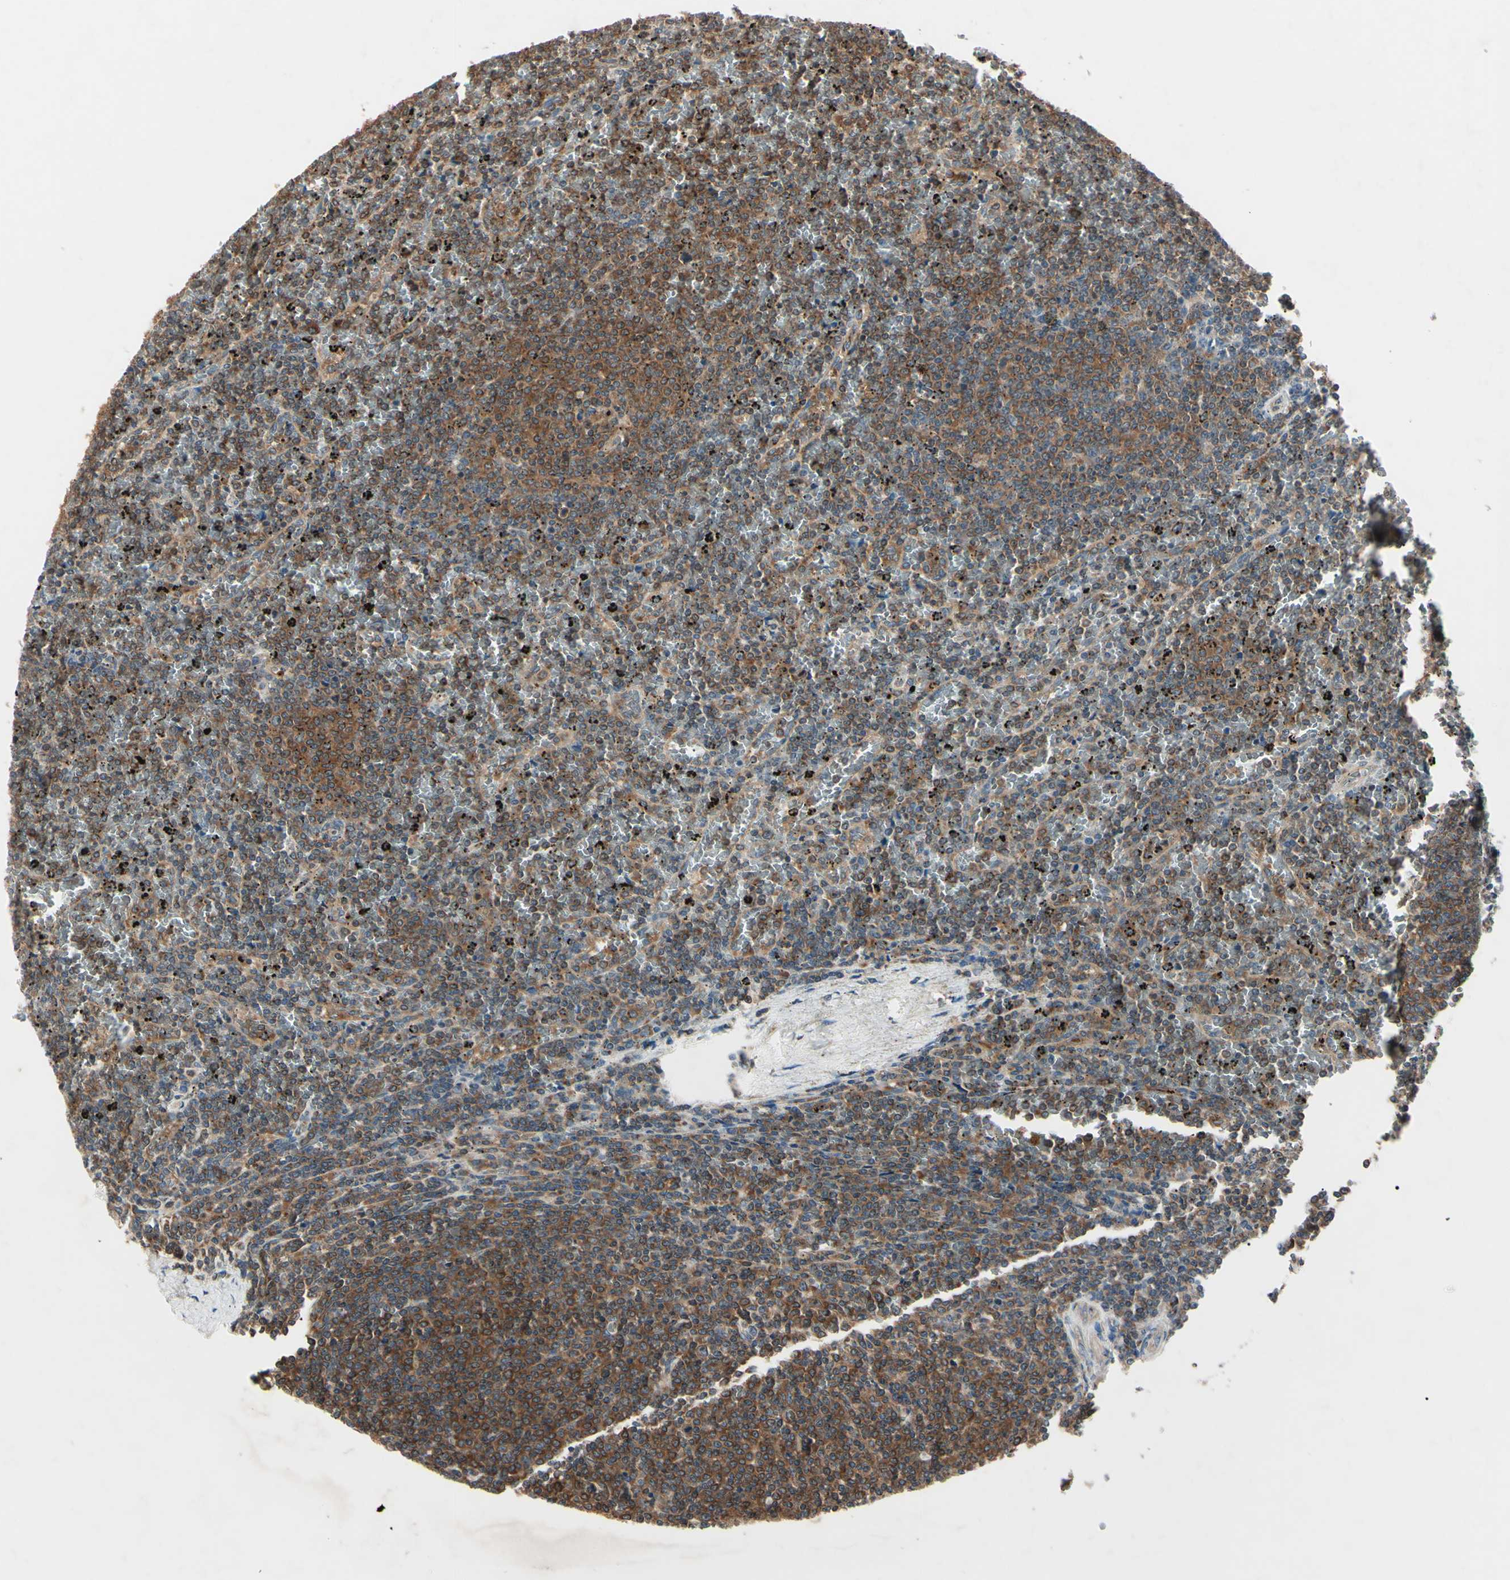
{"staining": {"intensity": "strong", "quantity": ">75%", "location": "cytoplasmic/membranous"}, "tissue": "lymphoma", "cell_type": "Tumor cells", "image_type": "cancer", "snomed": [{"axis": "morphology", "description": "Malignant lymphoma, non-Hodgkin's type, Low grade"}, {"axis": "topography", "description": "Spleen"}], "caption": "Lymphoma stained with a brown dye reveals strong cytoplasmic/membranous positive expression in approximately >75% of tumor cells.", "gene": "MAPRE1", "patient": {"sex": "female", "age": 77}}